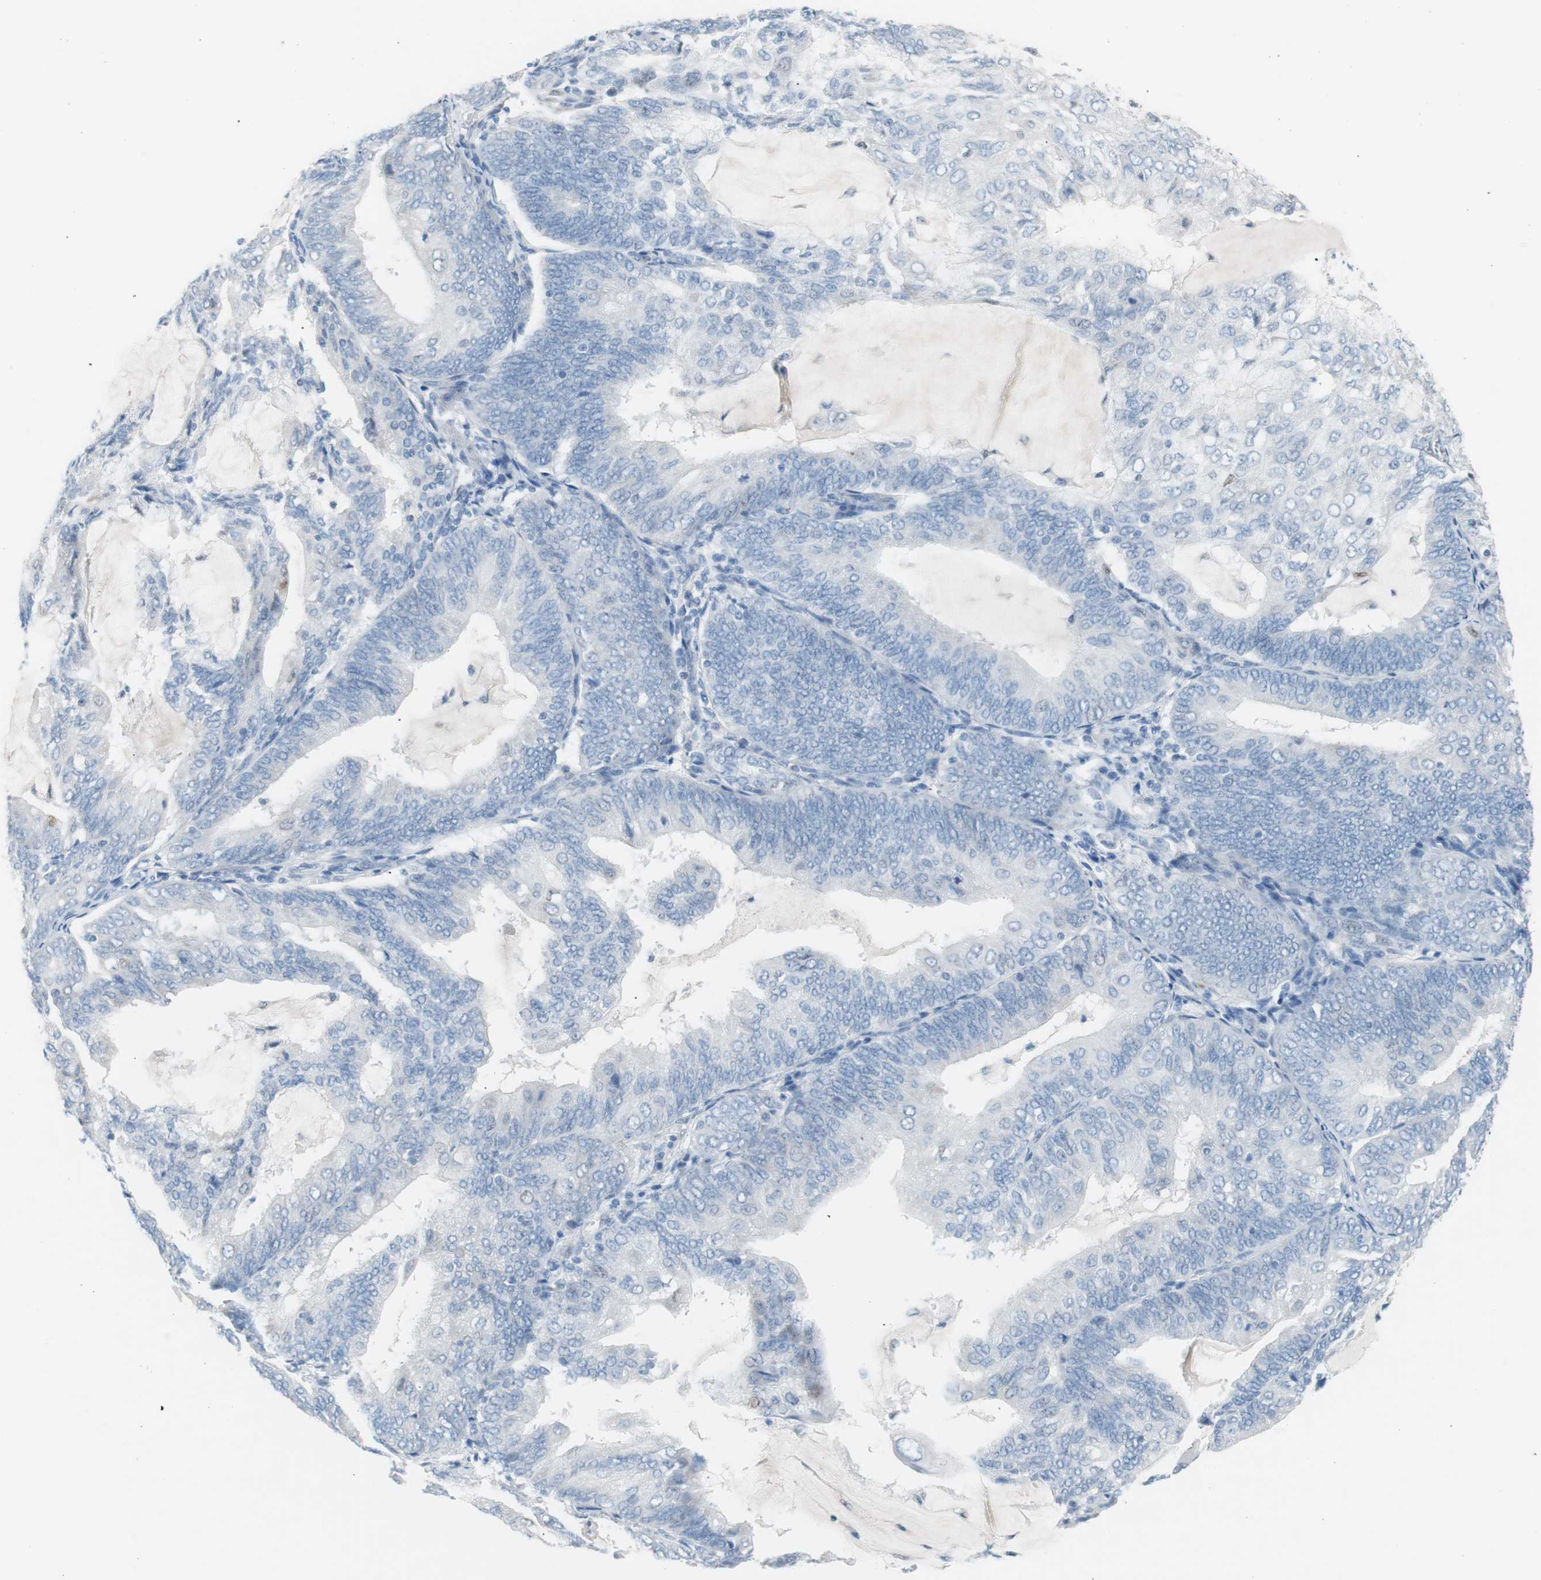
{"staining": {"intensity": "strong", "quantity": "<25%", "location": "nuclear"}, "tissue": "endometrial cancer", "cell_type": "Tumor cells", "image_type": "cancer", "snomed": [{"axis": "morphology", "description": "Adenocarcinoma, NOS"}, {"axis": "topography", "description": "Endometrium"}], "caption": "Protein analysis of adenocarcinoma (endometrial) tissue exhibits strong nuclear expression in approximately <25% of tumor cells.", "gene": "FOSL1", "patient": {"sex": "female", "age": 81}}